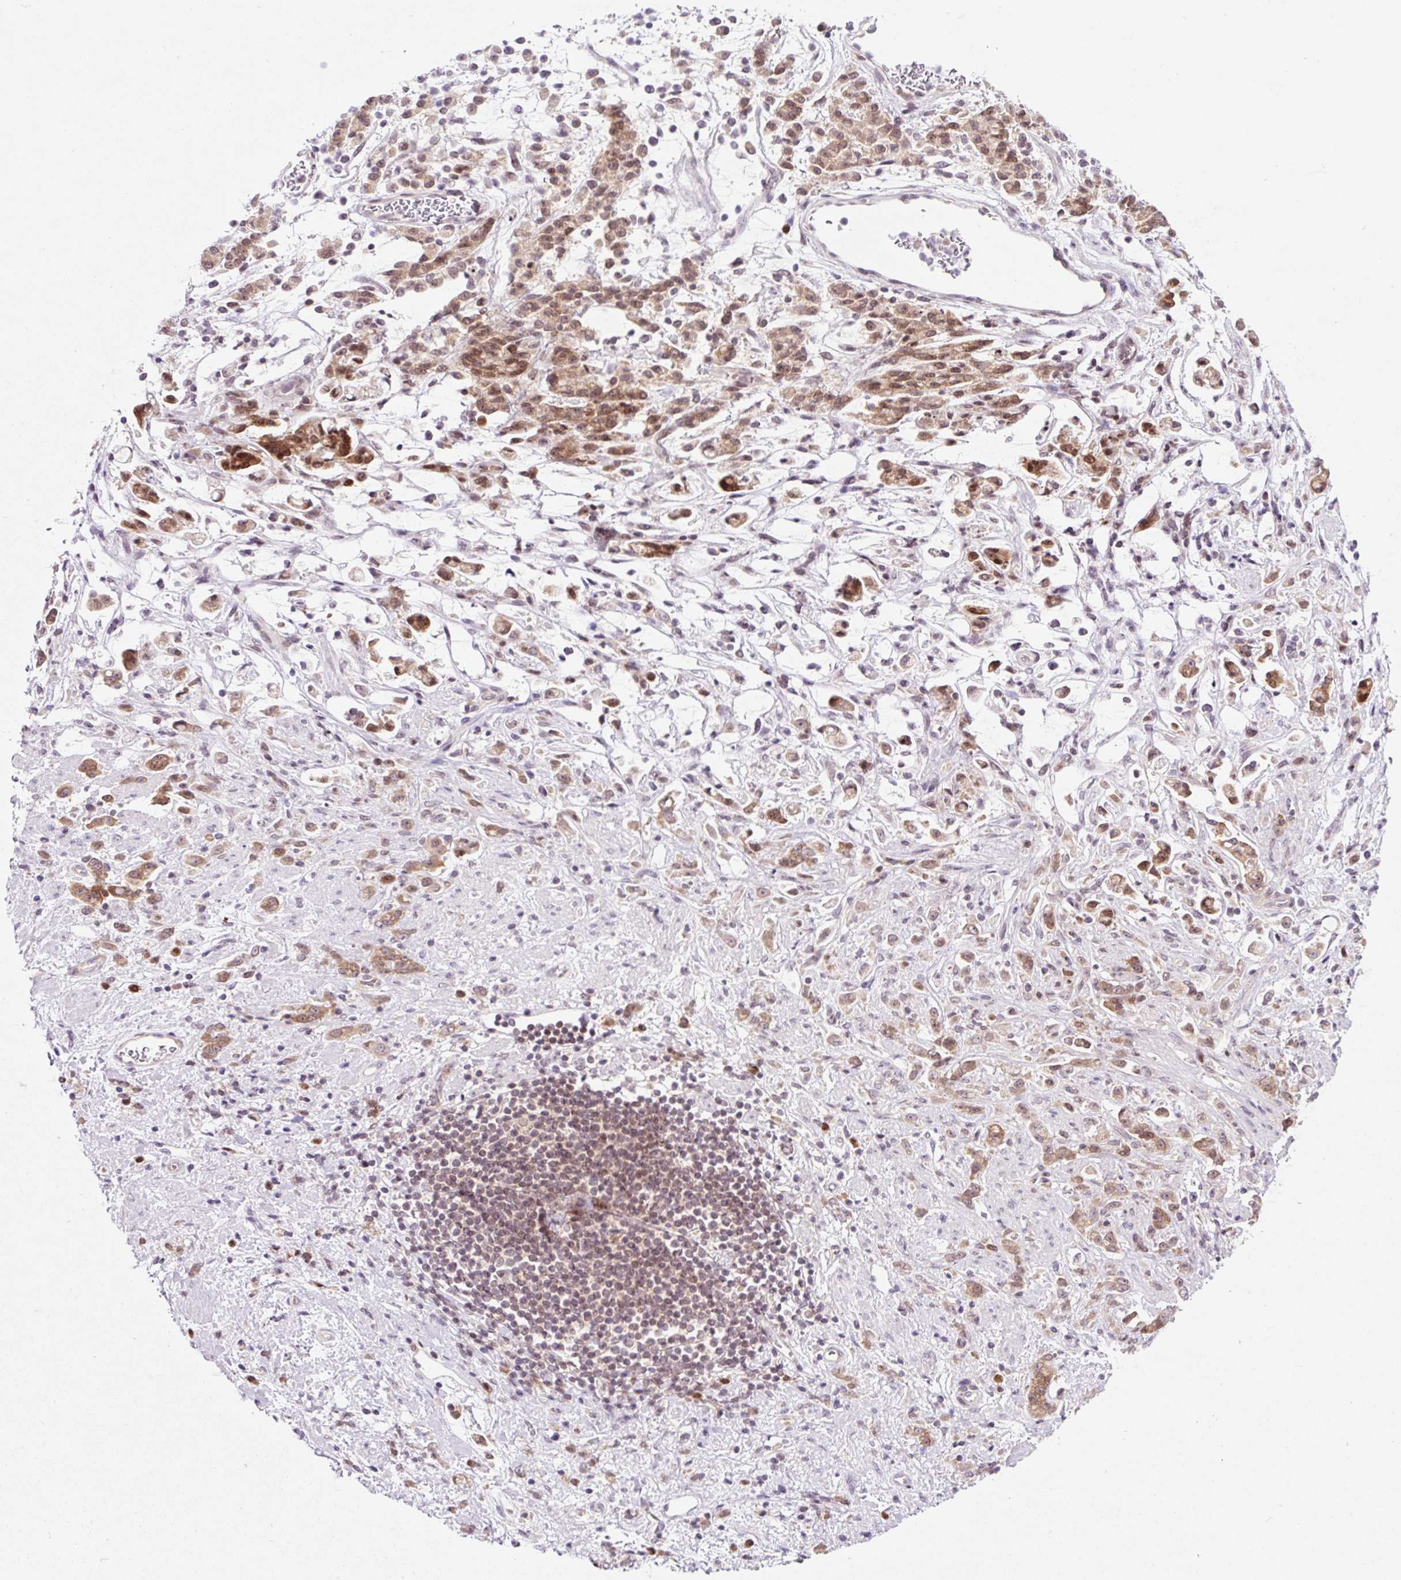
{"staining": {"intensity": "moderate", "quantity": ">75%", "location": "cytoplasmic/membranous"}, "tissue": "stomach cancer", "cell_type": "Tumor cells", "image_type": "cancer", "snomed": [{"axis": "morphology", "description": "Adenocarcinoma, NOS"}, {"axis": "topography", "description": "Stomach"}], "caption": "This histopathology image shows immunohistochemistry staining of human stomach cancer (adenocarcinoma), with medium moderate cytoplasmic/membranous staining in about >75% of tumor cells.", "gene": "RPL41", "patient": {"sex": "female", "age": 60}}